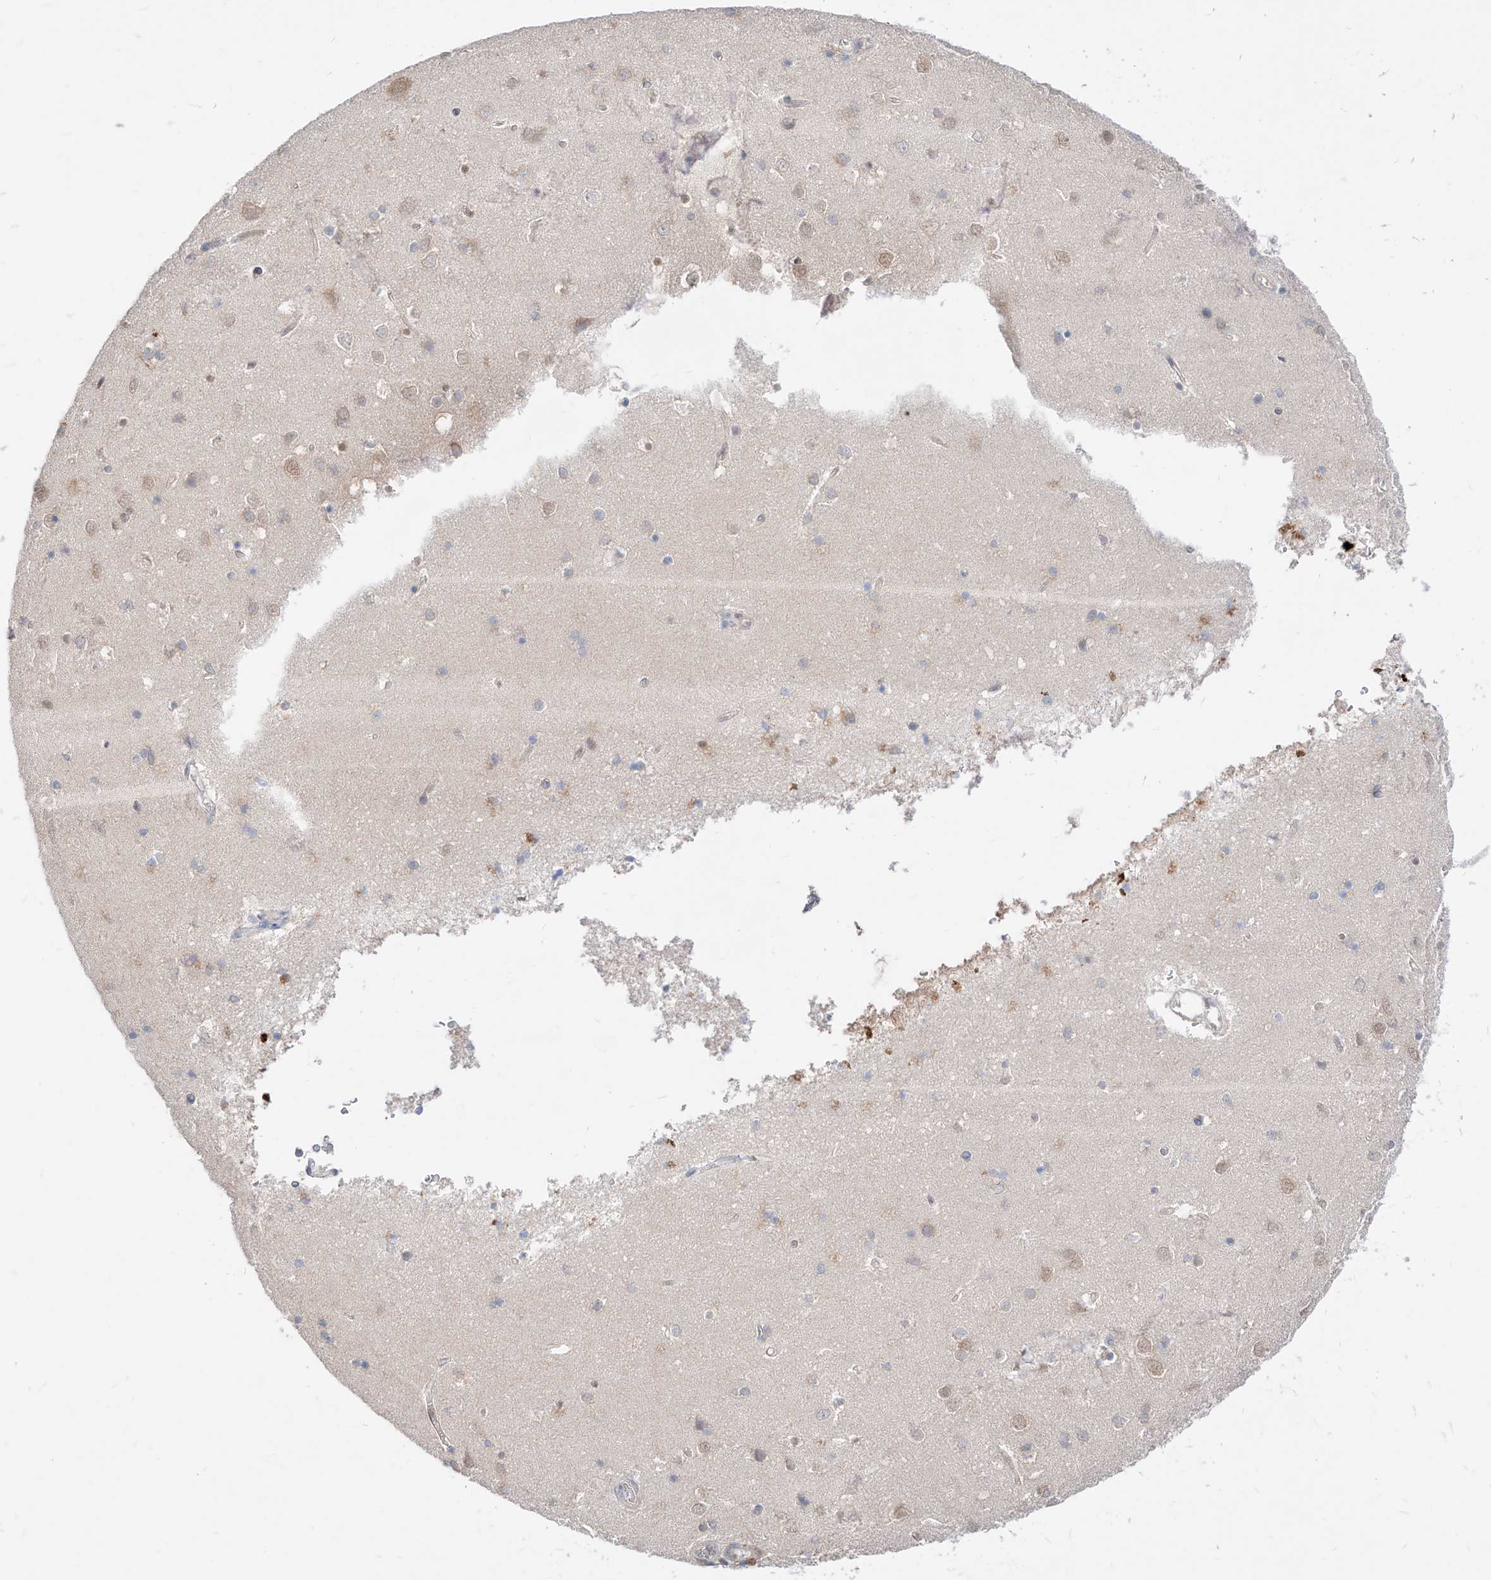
{"staining": {"intensity": "negative", "quantity": "none", "location": "none"}, "tissue": "cerebral cortex", "cell_type": "Endothelial cells", "image_type": "normal", "snomed": [{"axis": "morphology", "description": "Normal tissue, NOS"}, {"axis": "topography", "description": "Cerebral cortex"}], "caption": "The immunohistochemistry (IHC) histopathology image has no significant staining in endothelial cells of cerebral cortex. (DAB (3,3'-diaminobenzidine) immunohistochemistry, high magnification).", "gene": "TSNAX", "patient": {"sex": "male", "age": 54}}